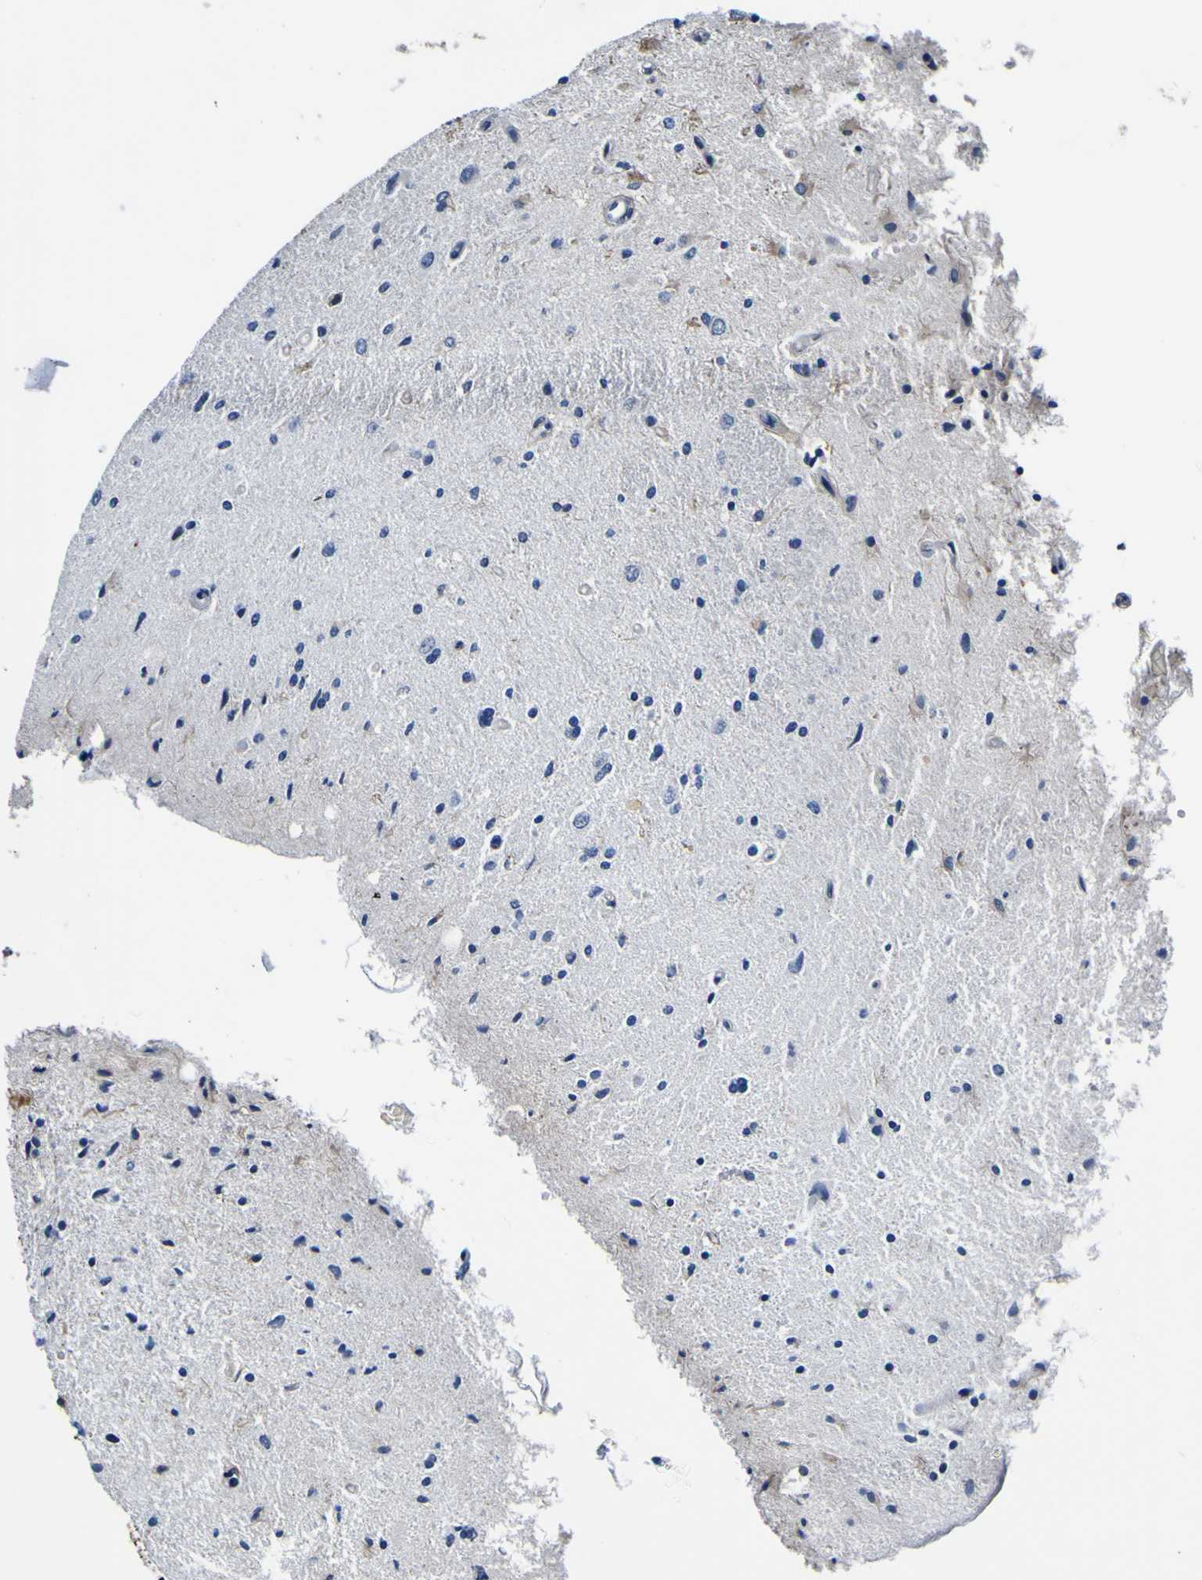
{"staining": {"intensity": "negative", "quantity": "none", "location": "none"}, "tissue": "glioma", "cell_type": "Tumor cells", "image_type": "cancer", "snomed": [{"axis": "morphology", "description": "Glioma, malignant, Low grade"}, {"axis": "topography", "description": "Brain"}], "caption": "There is no significant positivity in tumor cells of malignant glioma (low-grade).", "gene": "POSTN", "patient": {"sex": "male", "age": 77}}